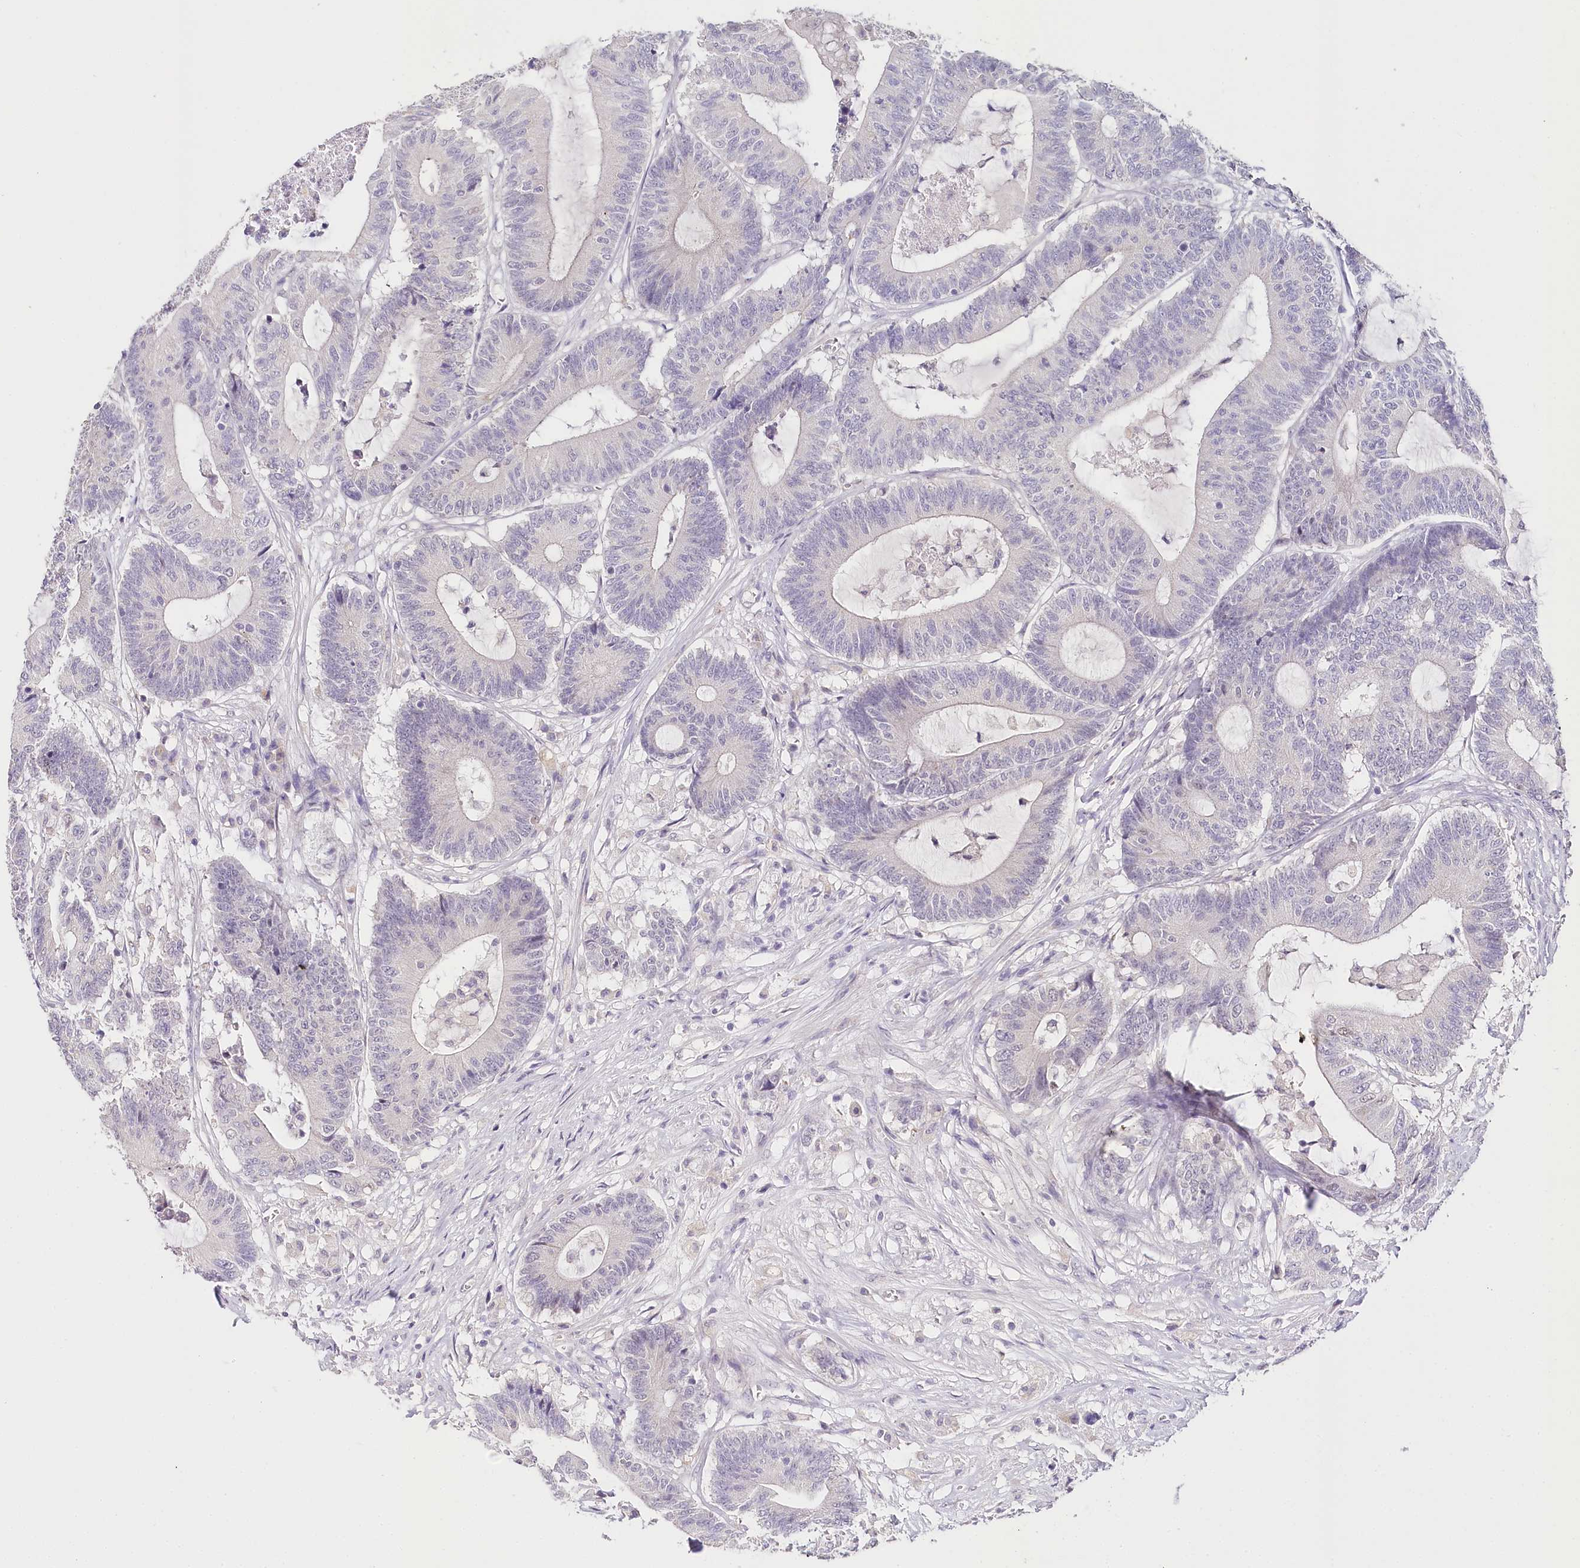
{"staining": {"intensity": "negative", "quantity": "none", "location": "none"}, "tissue": "colorectal cancer", "cell_type": "Tumor cells", "image_type": "cancer", "snomed": [{"axis": "morphology", "description": "Adenocarcinoma, NOS"}, {"axis": "topography", "description": "Colon"}], "caption": "There is no significant positivity in tumor cells of colorectal cancer (adenocarcinoma).", "gene": "TP53", "patient": {"sex": "female", "age": 84}}